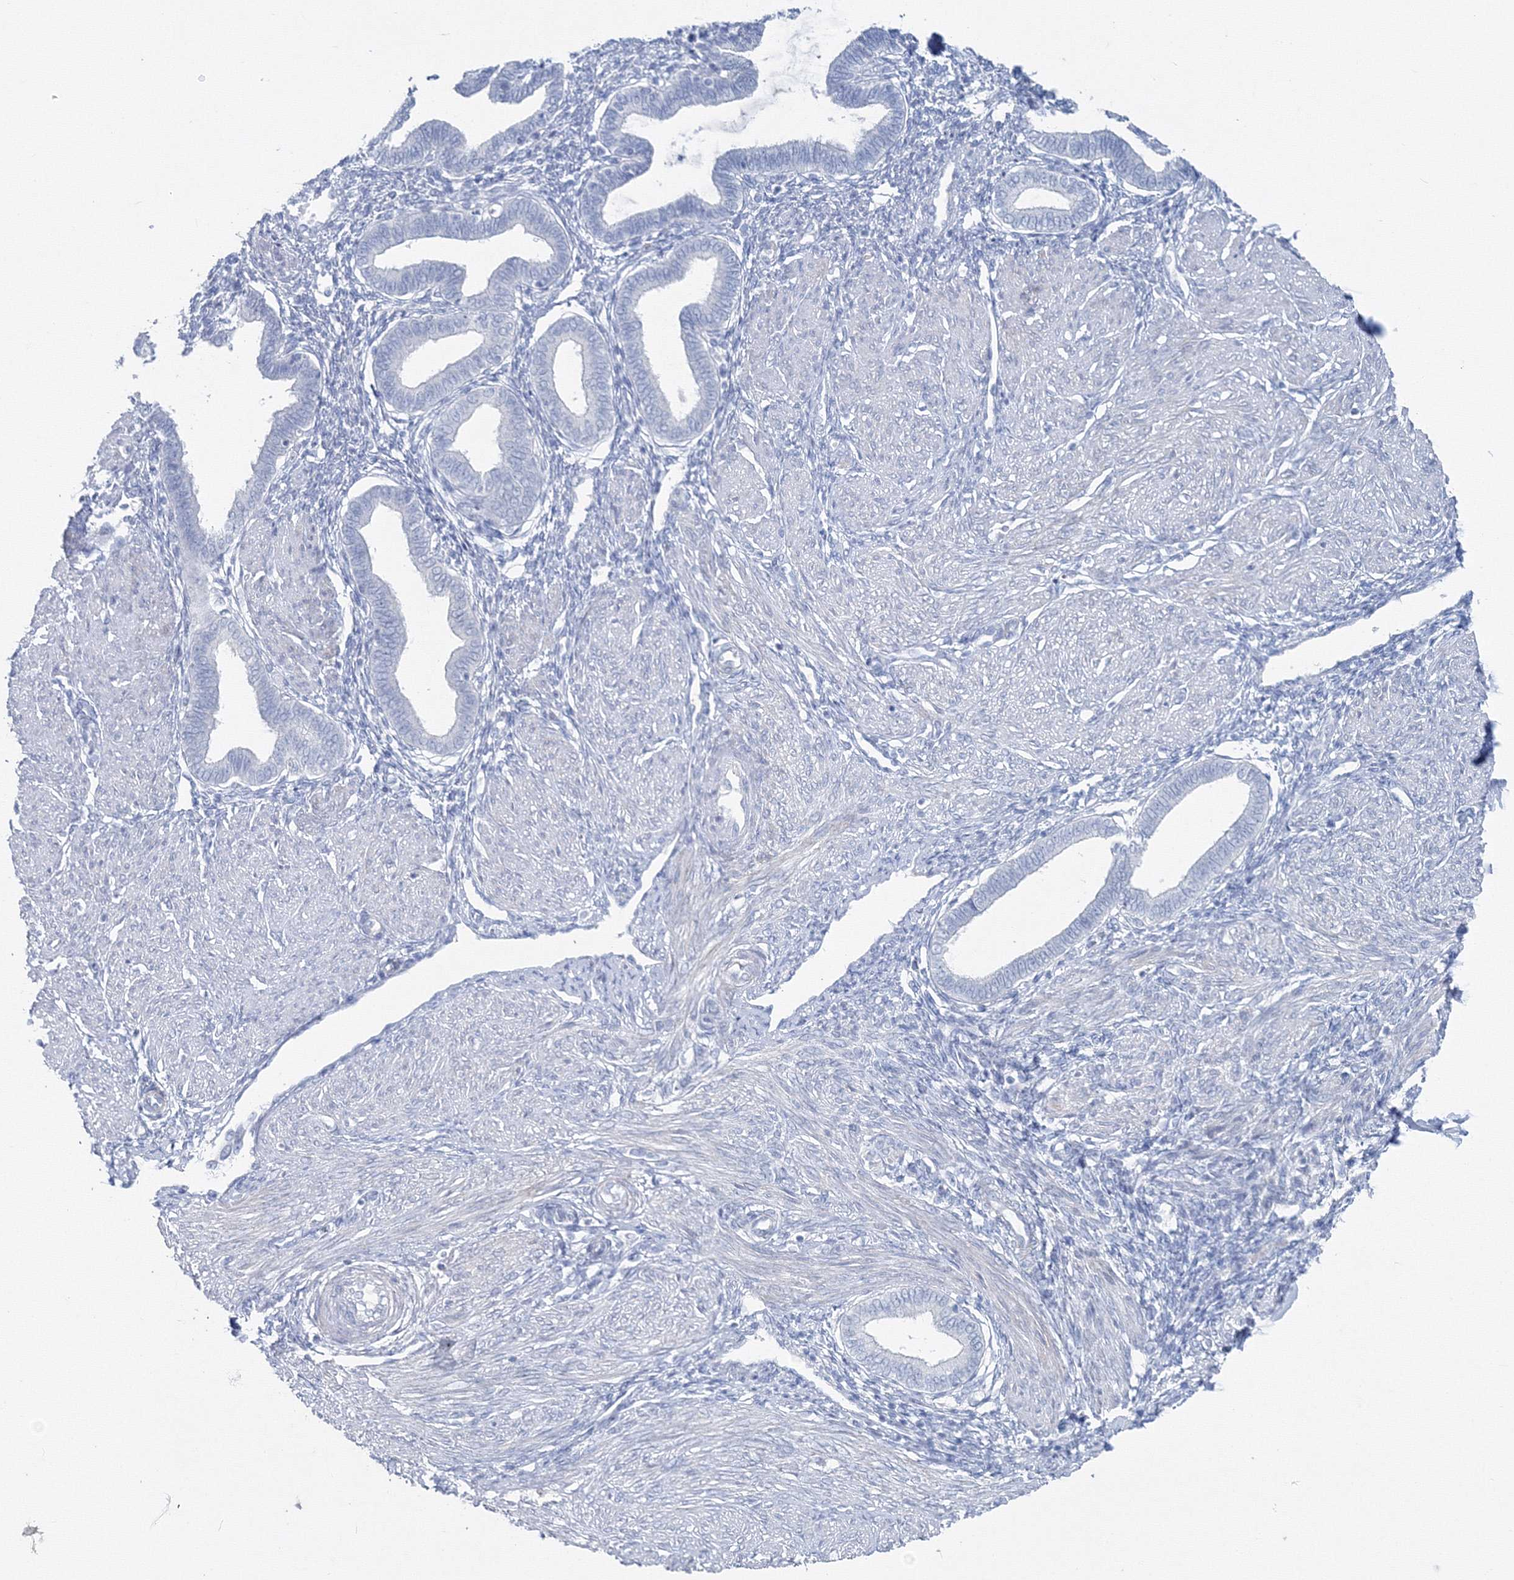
{"staining": {"intensity": "negative", "quantity": "none", "location": "none"}, "tissue": "endometrium", "cell_type": "Cells in endometrial stroma", "image_type": "normal", "snomed": [{"axis": "morphology", "description": "Normal tissue, NOS"}, {"axis": "topography", "description": "Endometrium"}], "caption": "High power microscopy photomicrograph of an immunohistochemistry (IHC) micrograph of unremarkable endometrium, revealing no significant expression in cells in endometrial stroma. (DAB (3,3'-diaminobenzidine) immunohistochemistry (IHC) with hematoxylin counter stain).", "gene": "GCKR", "patient": {"sex": "female", "age": 53}}